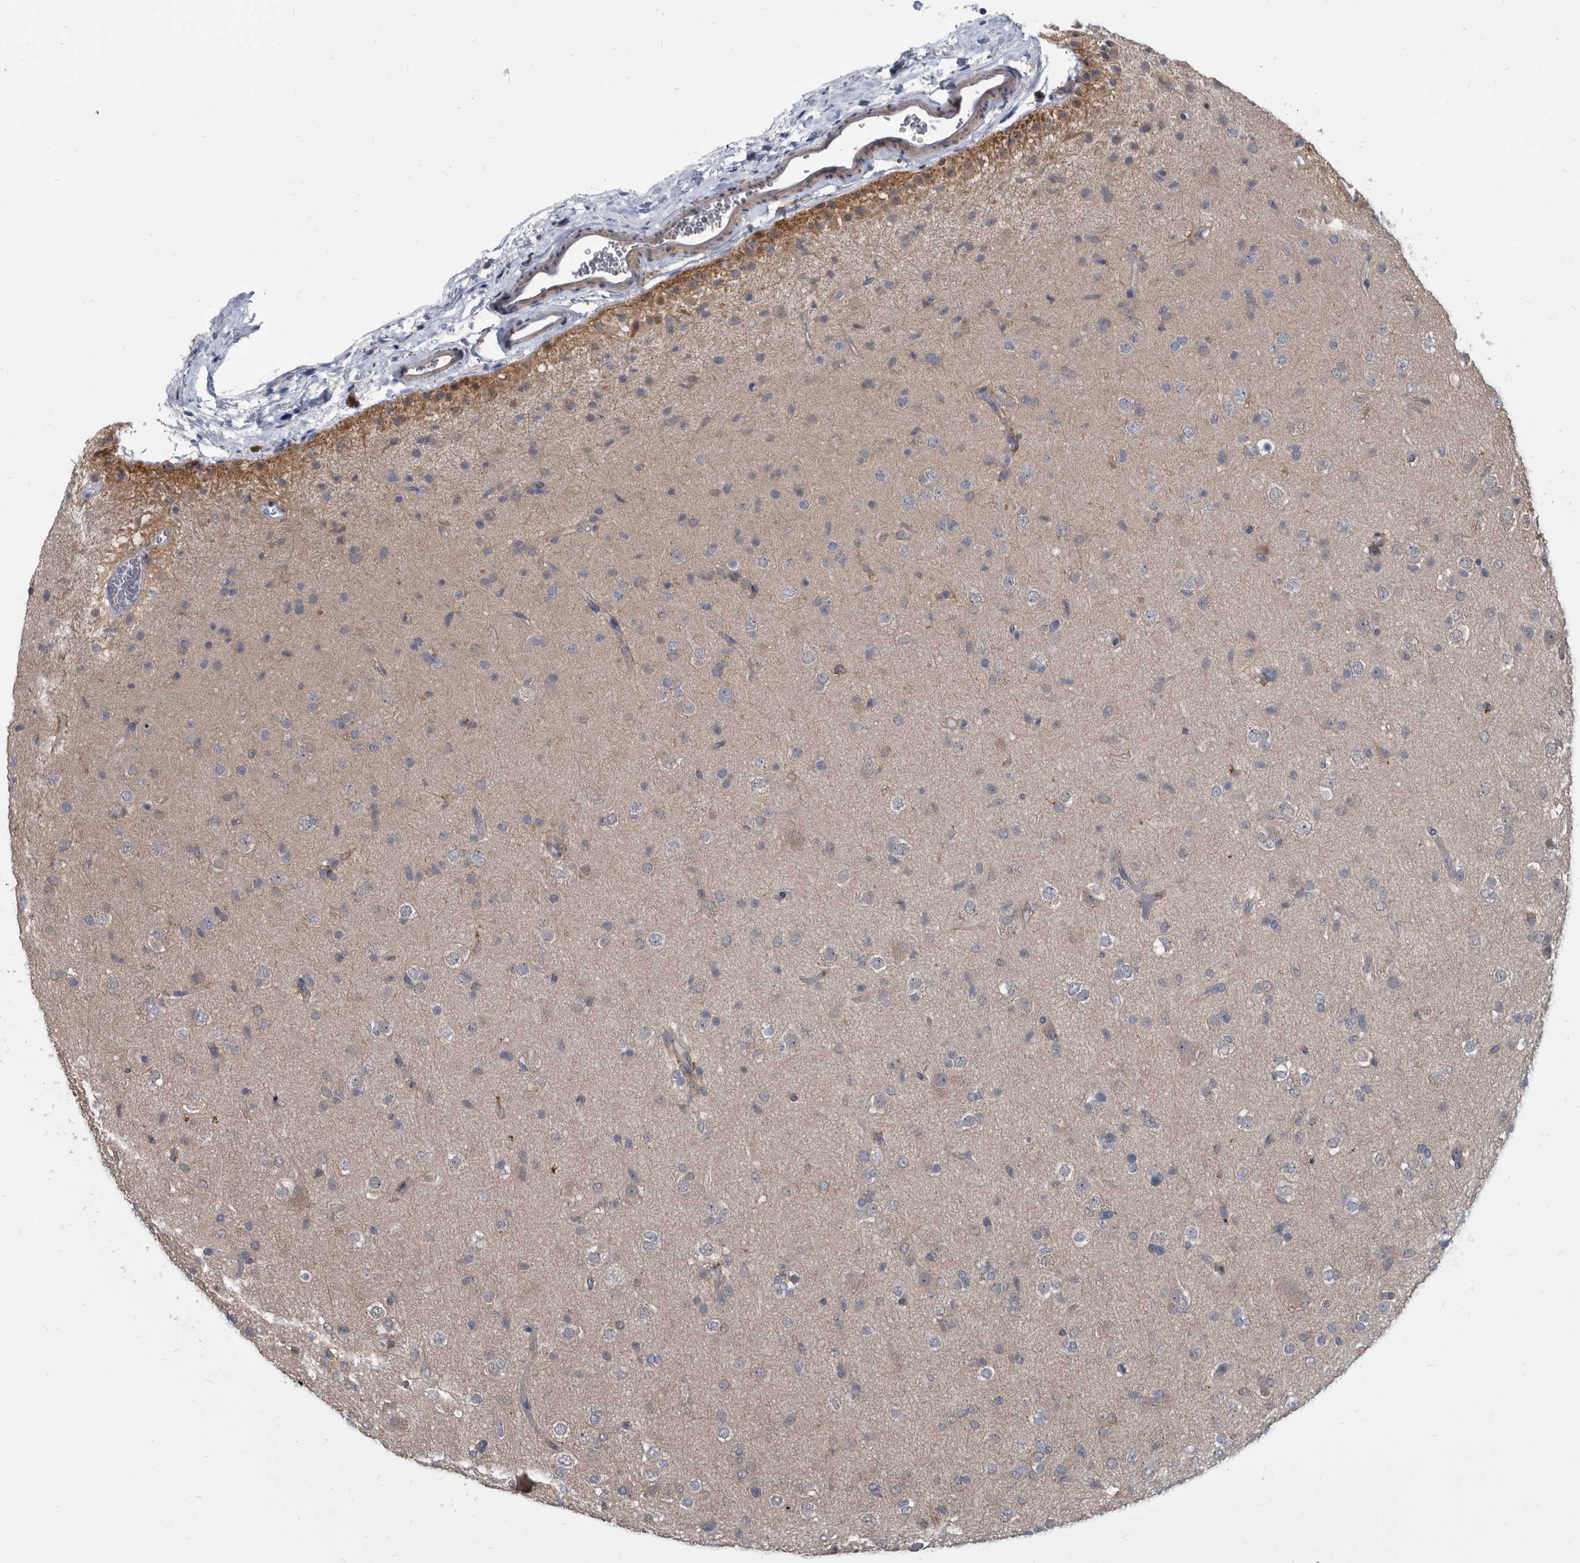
{"staining": {"intensity": "weak", "quantity": "<25%", "location": "cytoplasmic/membranous"}, "tissue": "glioma", "cell_type": "Tumor cells", "image_type": "cancer", "snomed": [{"axis": "morphology", "description": "Glioma, malignant, Low grade"}, {"axis": "topography", "description": "Brain"}], "caption": "Micrograph shows no protein expression in tumor cells of malignant low-grade glioma tissue.", "gene": "APEH", "patient": {"sex": "male", "age": 65}}